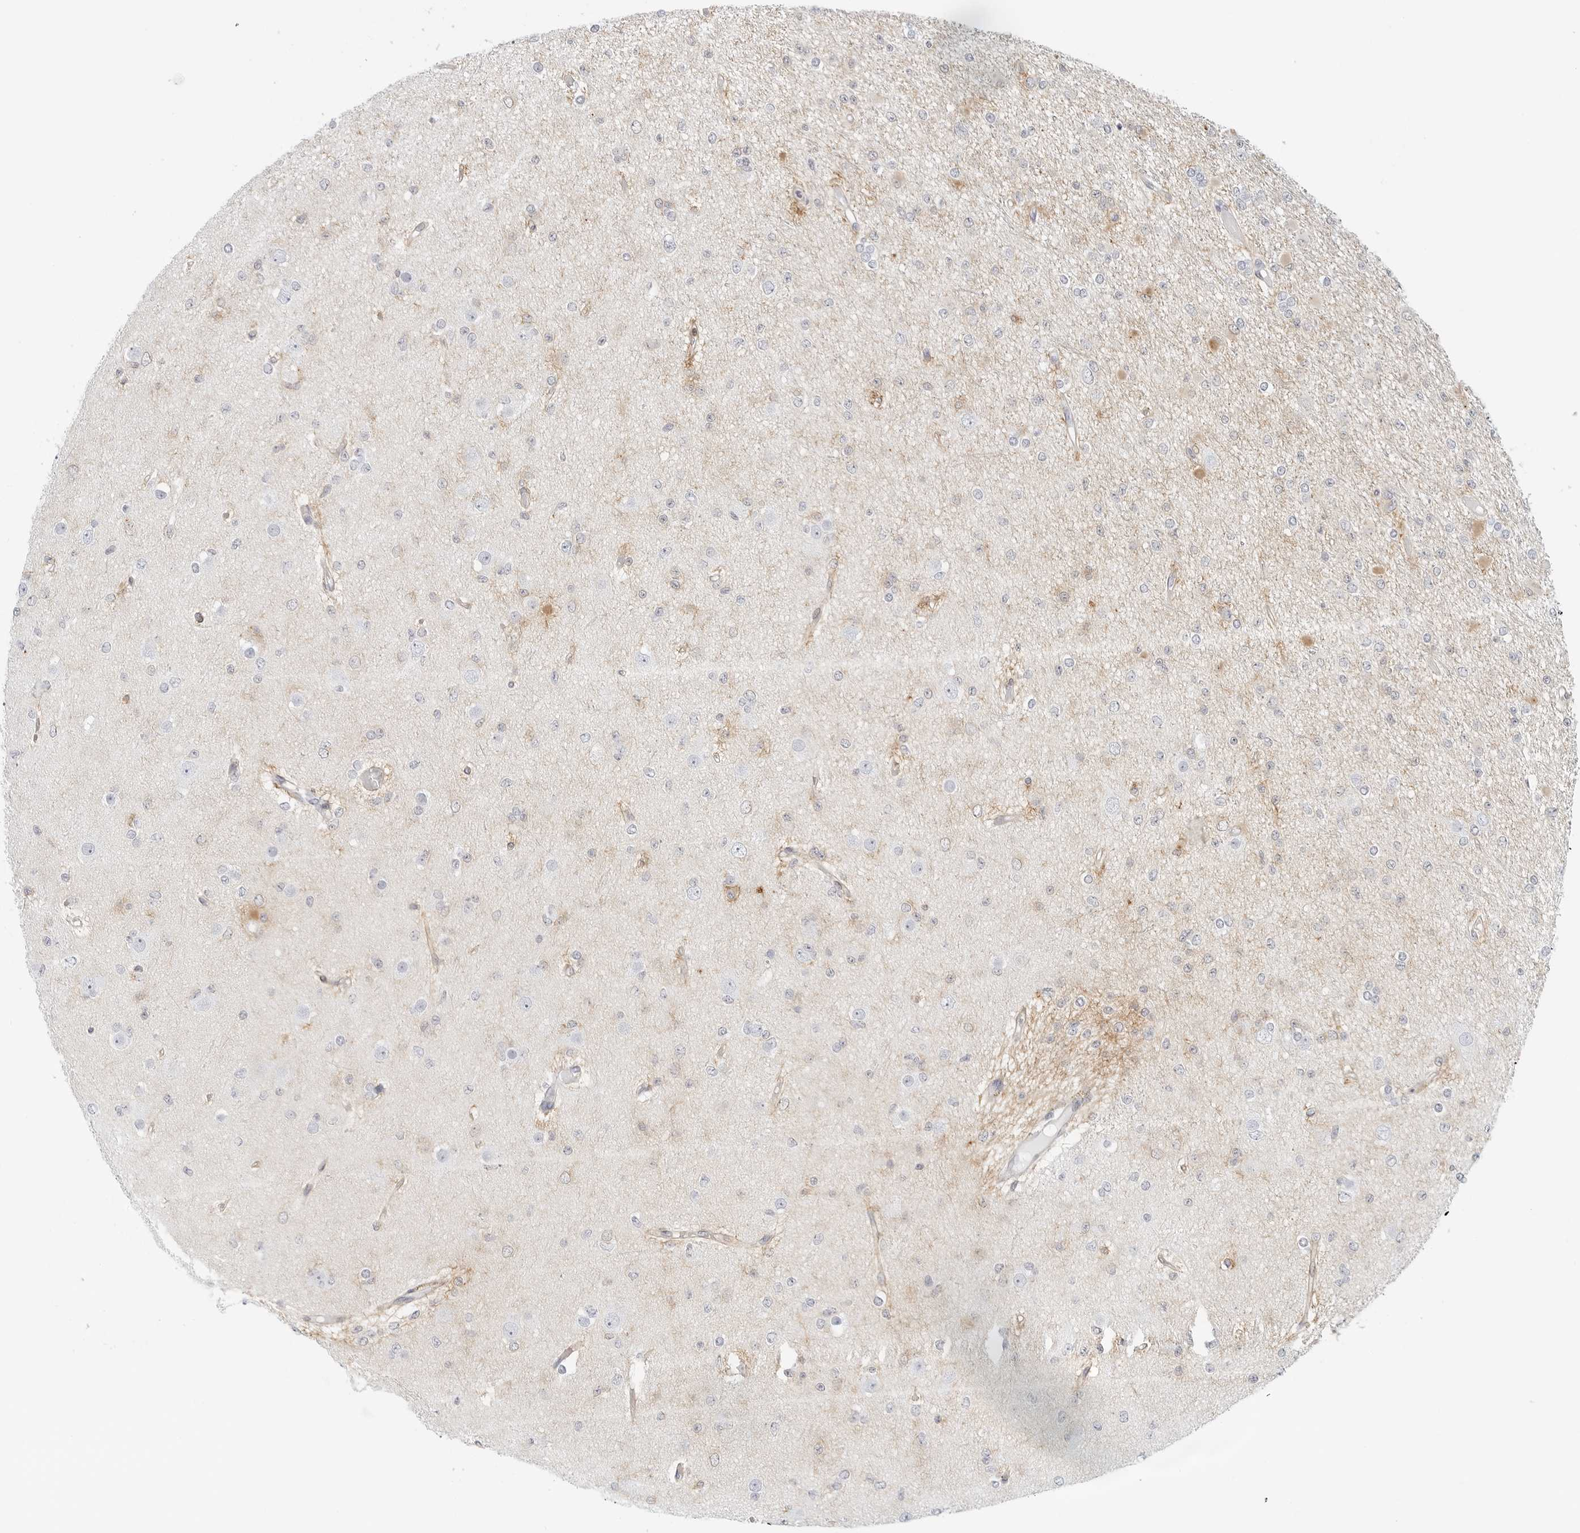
{"staining": {"intensity": "negative", "quantity": "none", "location": "none"}, "tissue": "glioma", "cell_type": "Tumor cells", "image_type": "cancer", "snomed": [{"axis": "morphology", "description": "Glioma, malignant, Low grade"}, {"axis": "topography", "description": "Brain"}], "caption": "DAB (3,3'-diaminobenzidine) immunohistochemical staining of human glioma shows no significant expression in tumor cells.", "gene": "SLC9A3R1", "patient": {"sex": "female", "age": 22}}